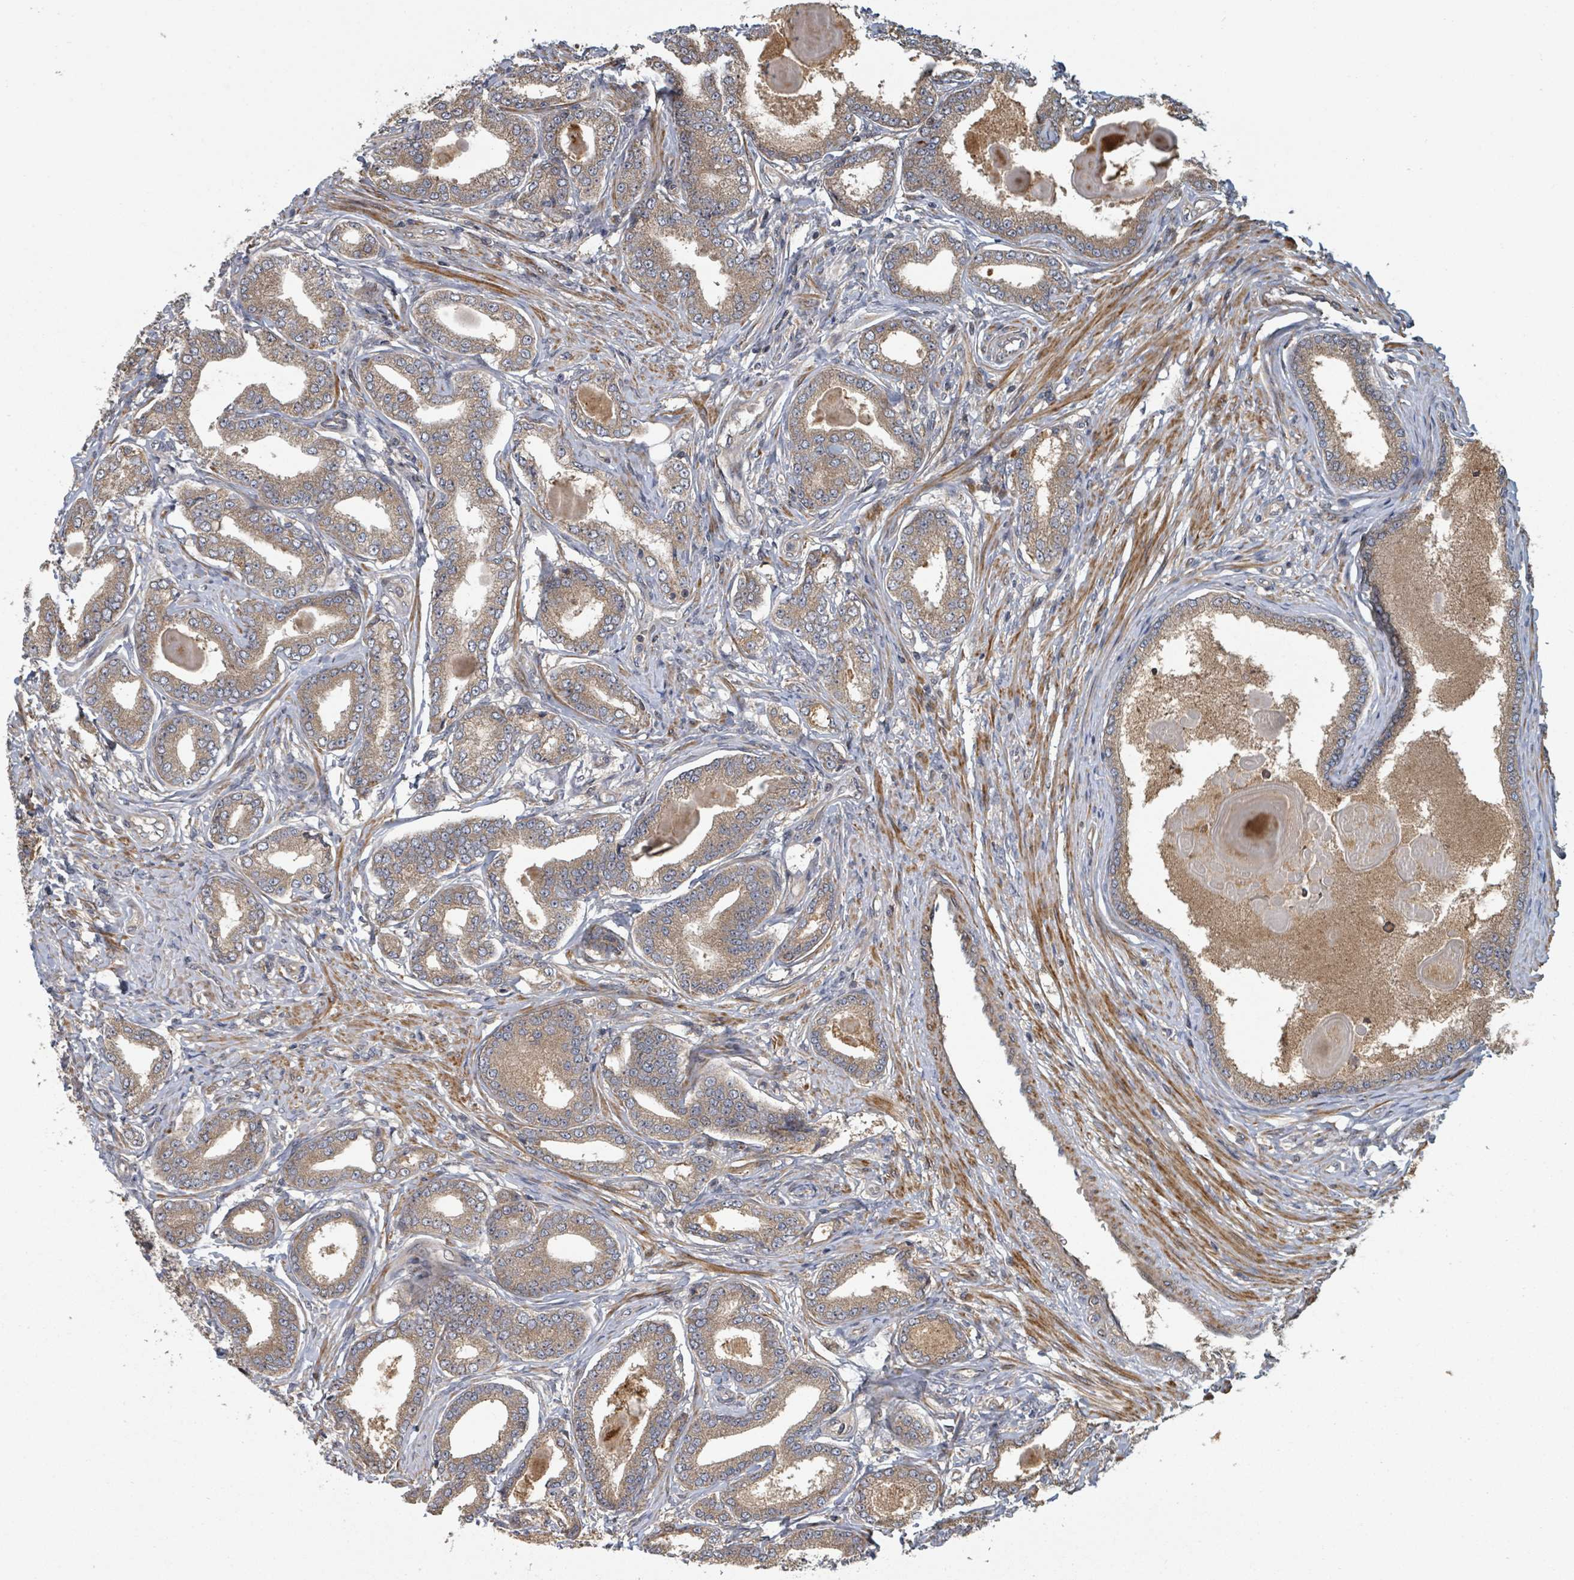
{"staining": {"intensity": "moderate", "quantity": ">75%", "location": "cytoplasmic/membranous"}, "tissue": "prostate cancer", "cell_type": "Tumor cells", "image_type": "cancer", "snomed": [{"axis": "morphology", "description": "Adenocarcinoma, High grade"}, {"axis": "topography", "description": "Prostate"}], "caption": "DAB (3,3'-diaminobenzidine) immunohistochemical staining of adenocarcinoma (high-grade) (prostate) exhibits moderate cytoplasmic/membranous protein staining in approximately >75% of tumor cells. (DAB IHC with brightfield microscopy, high magnification).", "gene": "DPM1", "patient": {"sex": "male", "age": 69}}